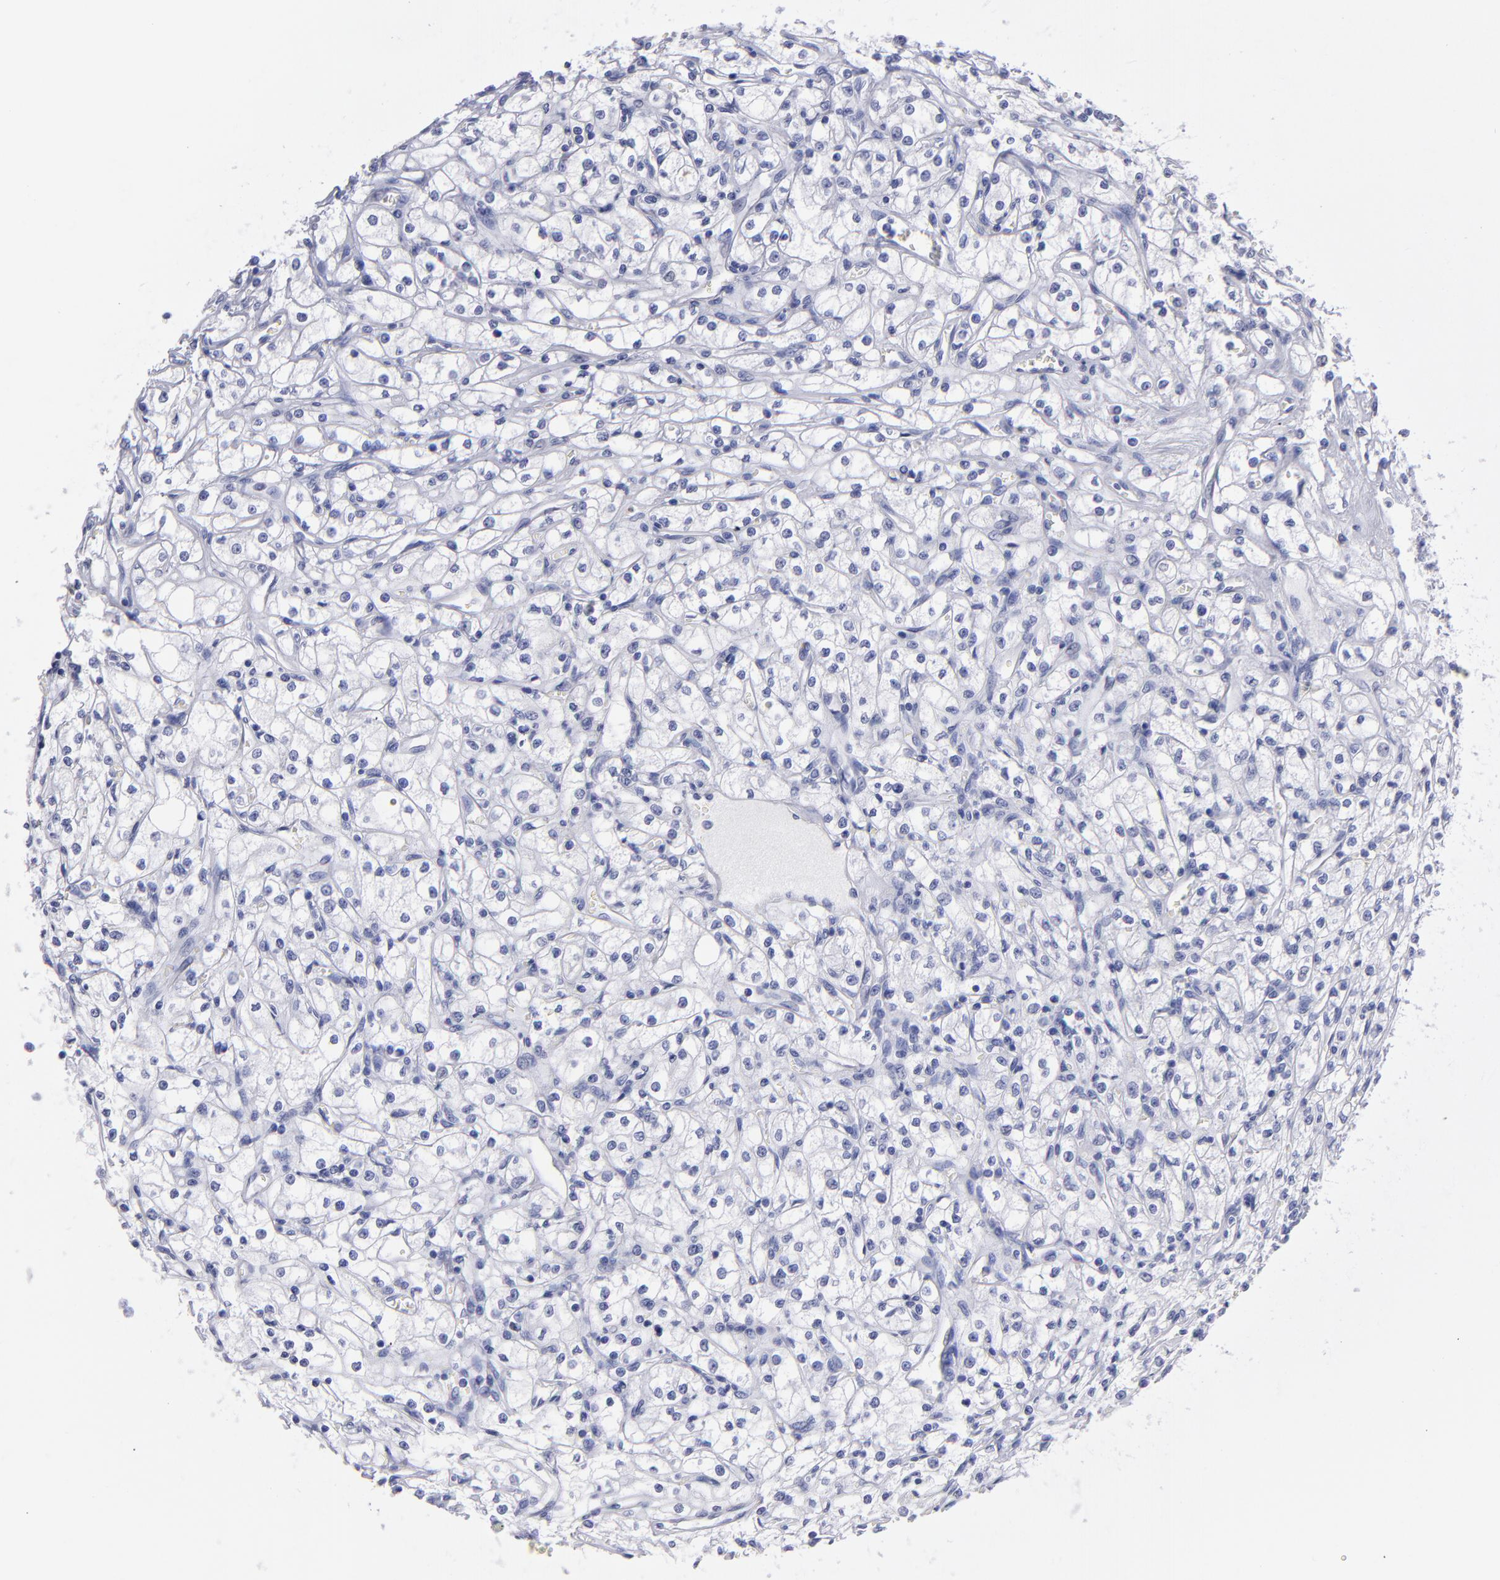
{"staining": {"intensity": "negative", "quantity": "none", "location": "none"}, "tissue": "renal cancer", "cell_type": "Tumor cells", "image_type": "cancer", "snomed": [{"axis": "morphology", "description": "Adenocarcinoma, NOS"}, {"axis": "topography", "description": "Kidney"}], "caption": "Immunohistochemistry image of neoplastic tissue: human renal adenocarcinoma stained with DAB (3,3'-diaminobenzidine) exhibits no significant protein staining in tumor cells.", "gene": "MB", "patient": {"sex": "male", "age": 61}}